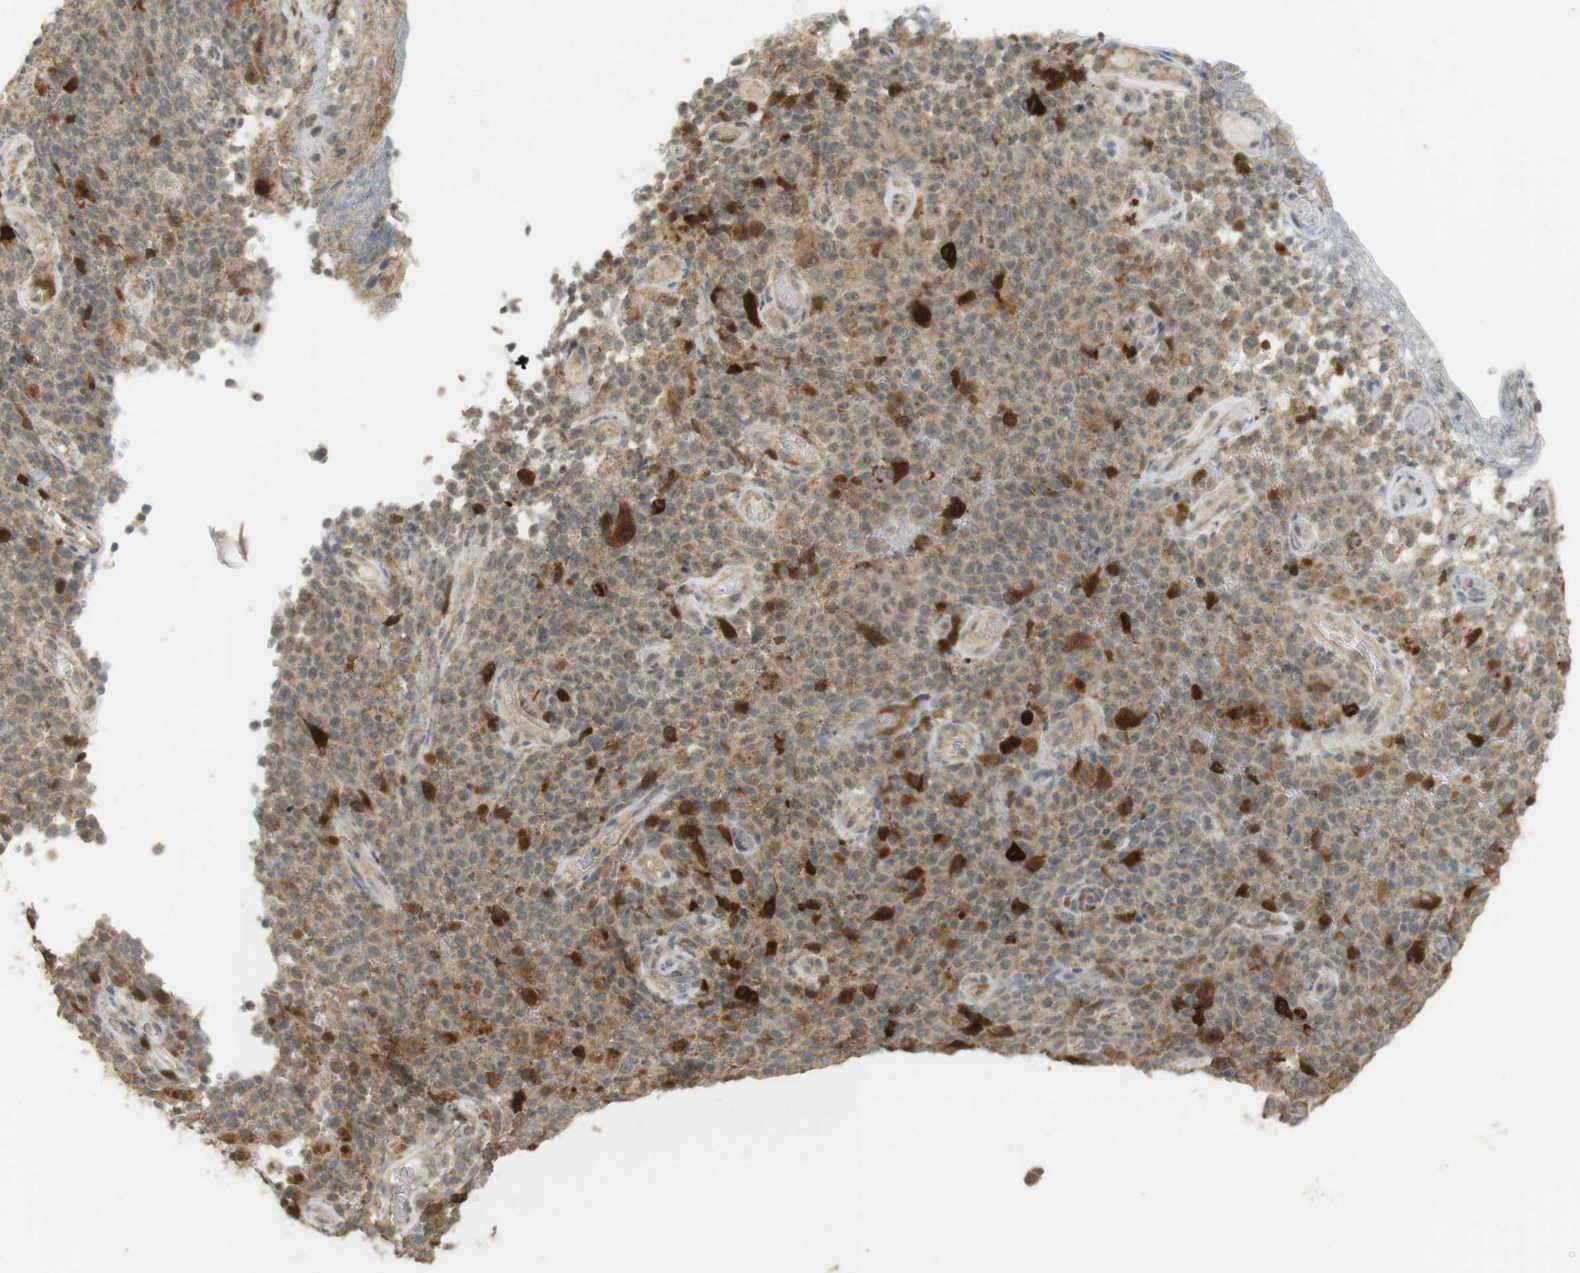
{"staining": {"intensity": "strong", "quantity": "<25%", "location": "cytoplasmic/membranous"}, "tissue": "melanoma", "cell_type": "Tumor cells", "image_type": "cancer", "snomed": [{"axis": "morphology", "description": "Malignant melanoma, NOS"}, {"axis": "topography", "description": "Skin"}], "caption": "This is an image of immunohistochemistry staining of melanoma, which shows strong positivity in the cytoplasmic/membranous of tumor cells.", "gene": "TTK", "patient": {"sex": "female", "age": 82}}